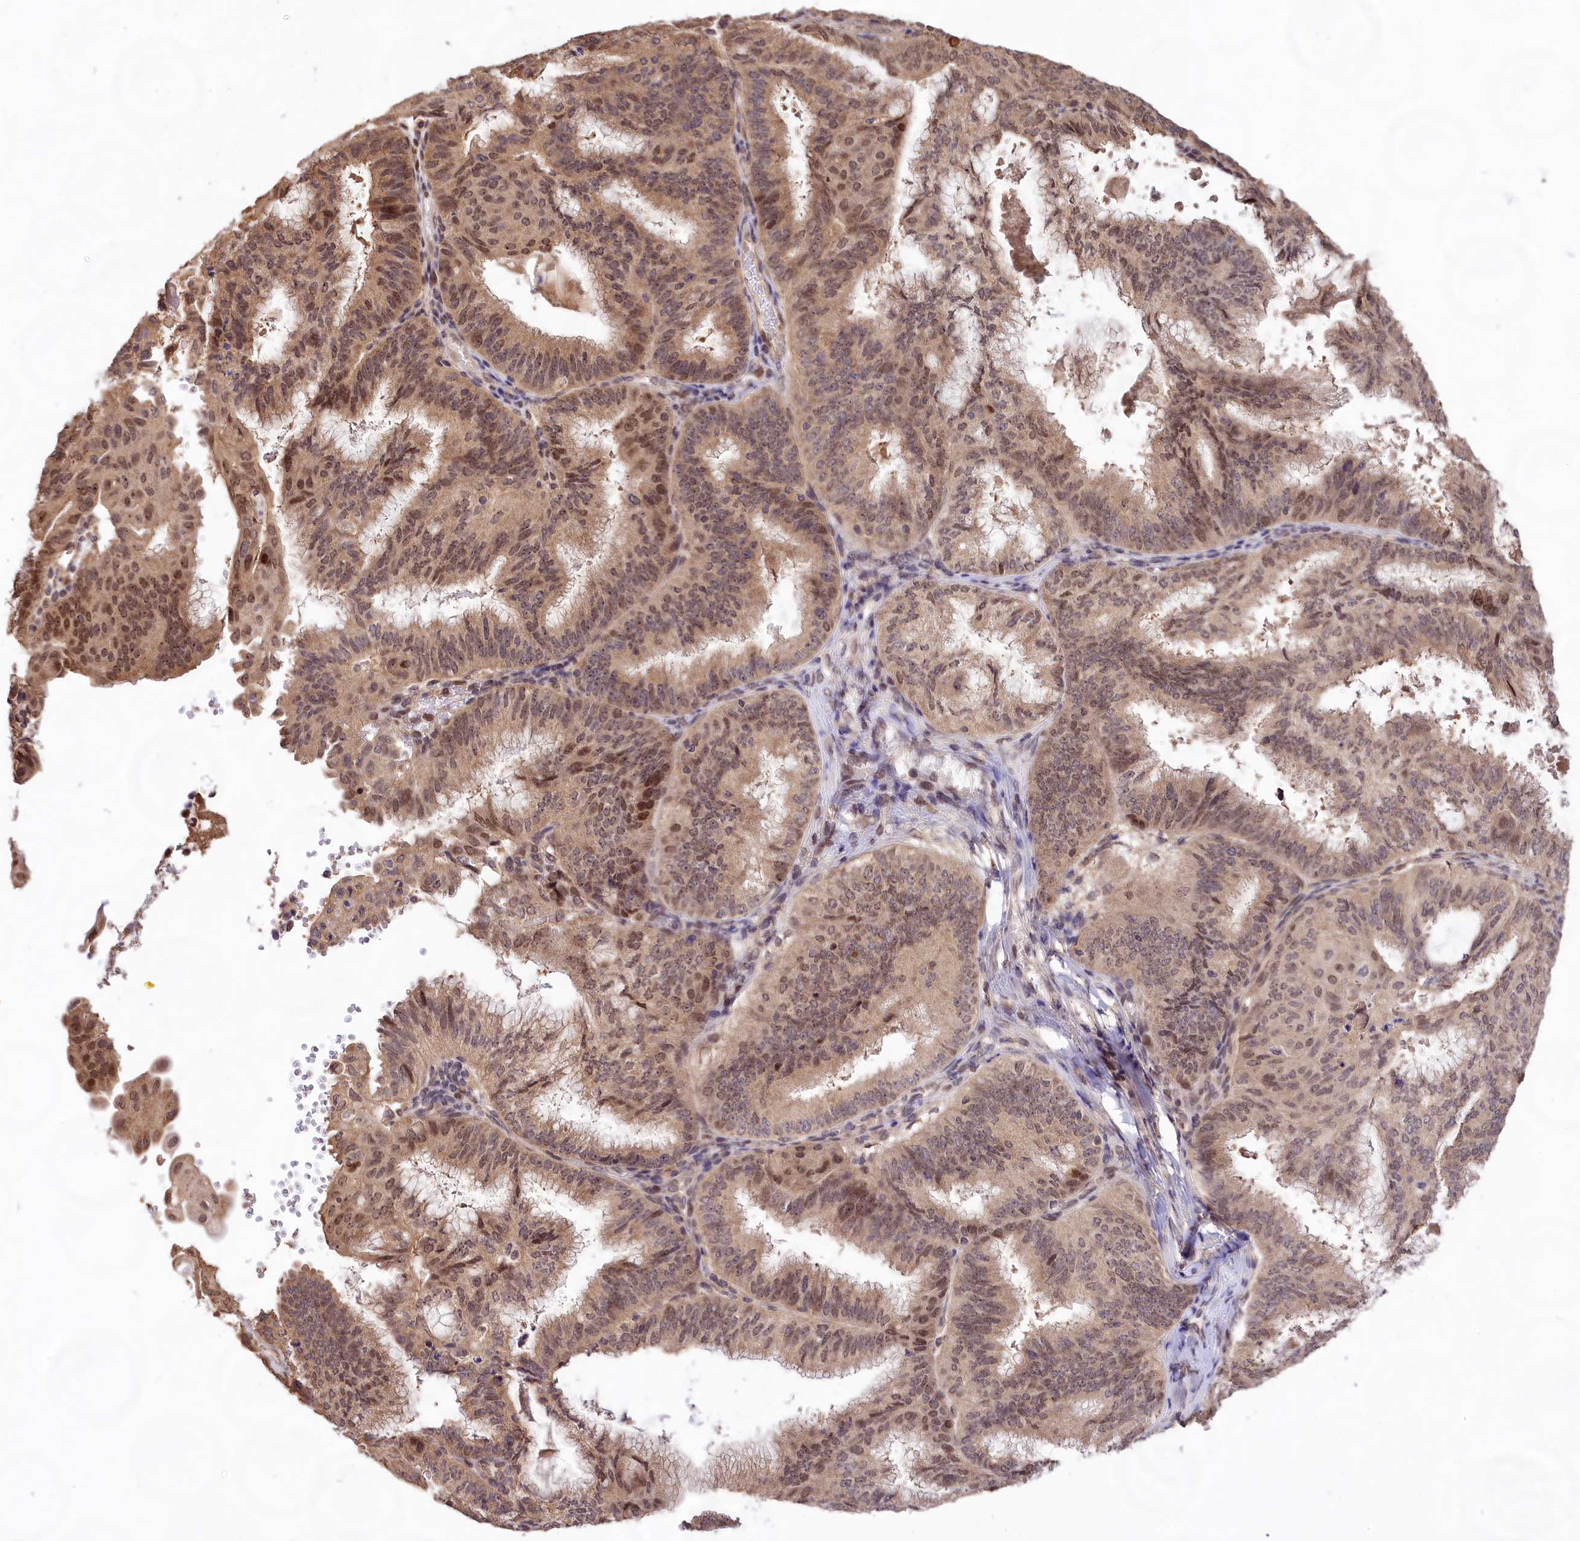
{"staining": {"intensity": "moderate", "quantity": "25%-75%", "location": "nuclear"}, "tissue": "endometrial cancer", "cell_type": "Tumor cells", "image_type": "cancer", "snomed": [{"axis": "morphology", "description": "Adenocarcinoma, NOS"}, {"axis": "topography", "description": "Endometrium"}], "caption": "The photomicrograph reveals immunohistochemical staining of endometrial cancer. There is moderate nuclear positivity is identified in about 25%-75% of tumor cells. (Stains: DAB (3,3'-diaminobenzidine) in brown, nuclei in blue, Microscopy: brightfield microscopy at high magnification).", "gene": "RRP8", "patient": {"sex": "female", "age": 49}}